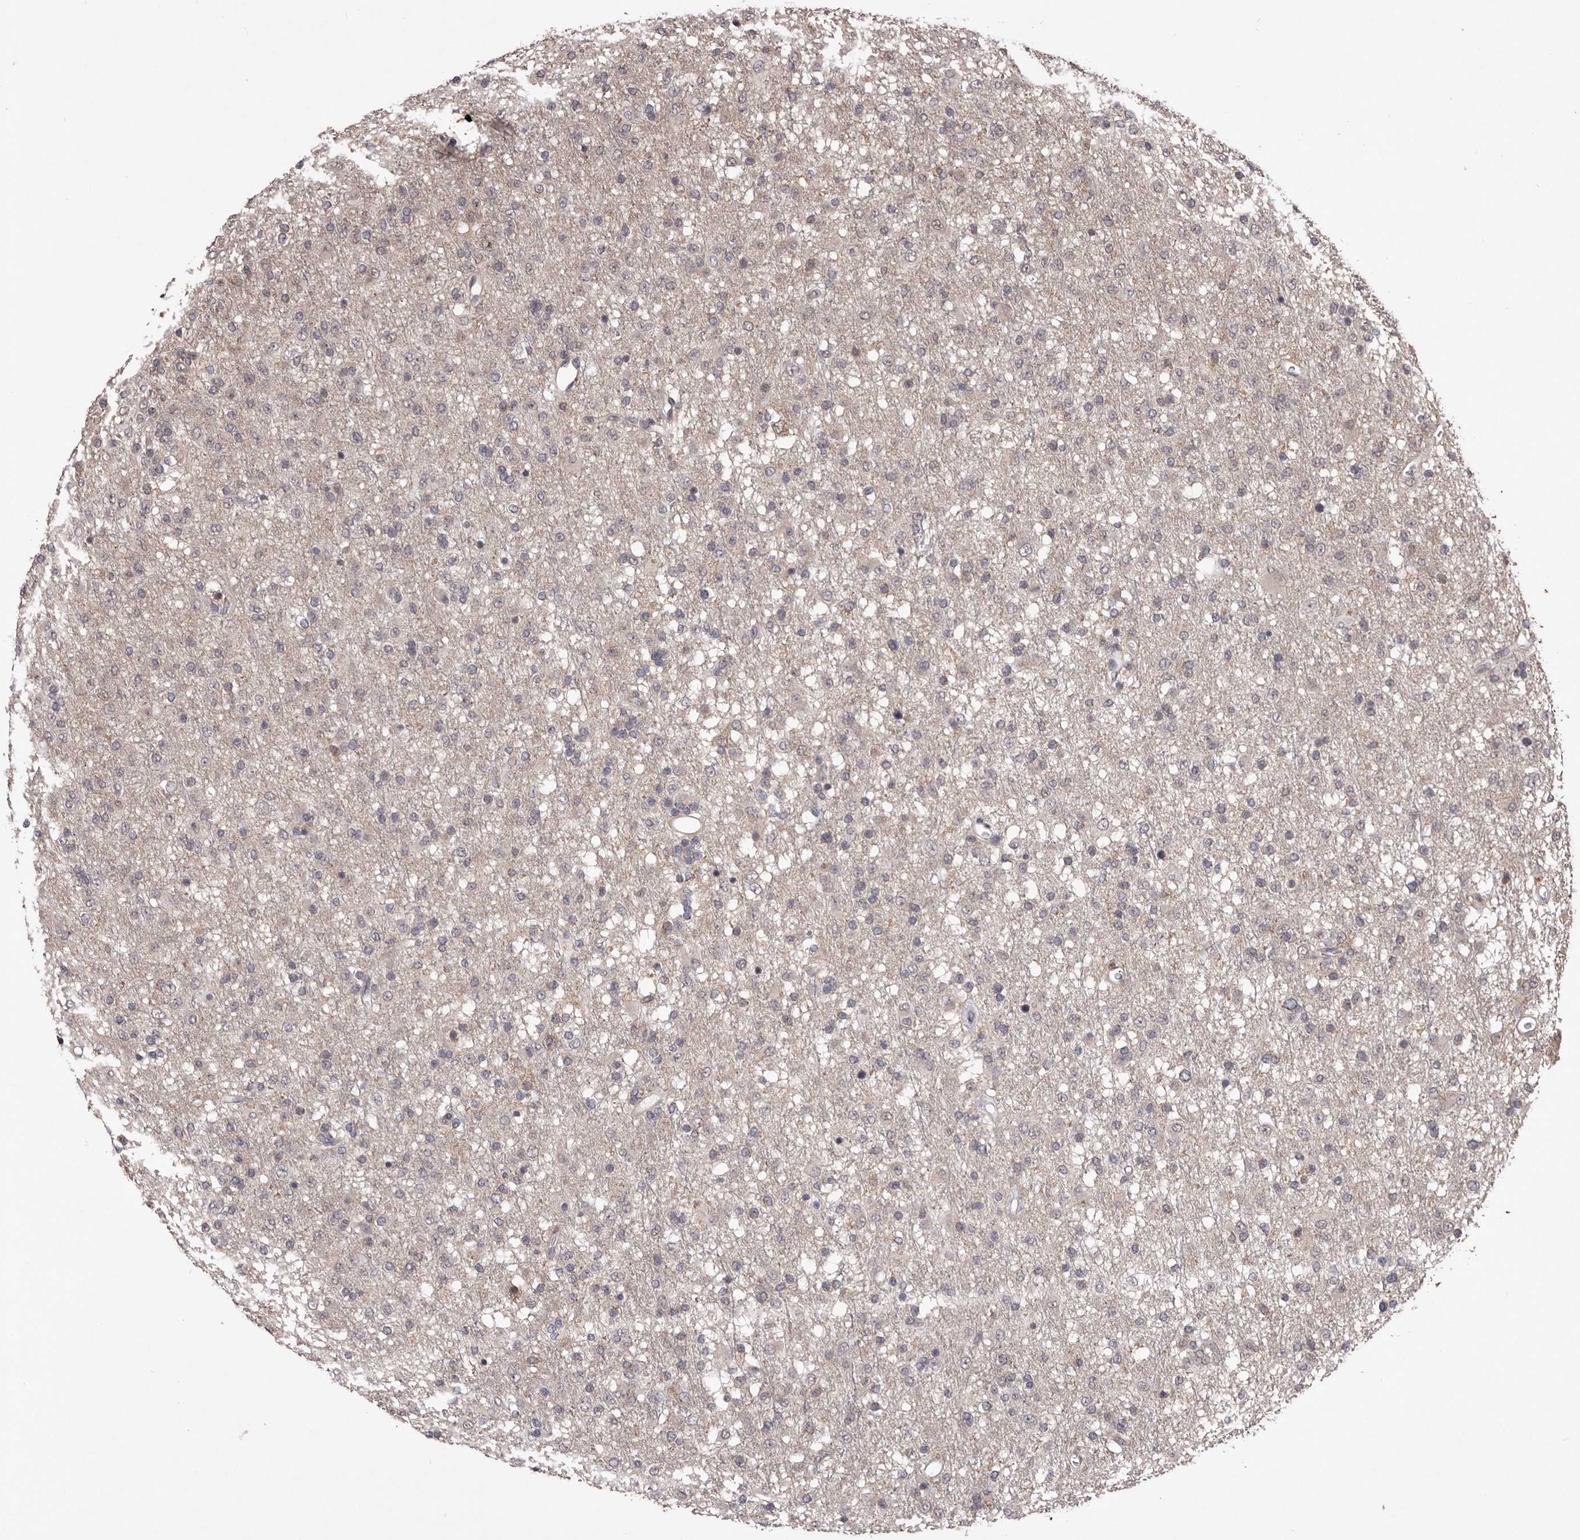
{"staining": {"intensity": "negative", "quantity": "none", "location": "none"}, "tissue": "glioma", "cell_type": "Tumor cells", "image_type": "cancer", "snomed": [{"axis": "morphology", "description": "Glioma, malignant, Low grade"}, {"axis": "topography", "description": "Brain"}], "caption": "There is no significant positivity in tumor cells of glioma. Nuclei are stained in blue.", "gene": "CELF3", "patient": {"sex": "male", "age": 65}}